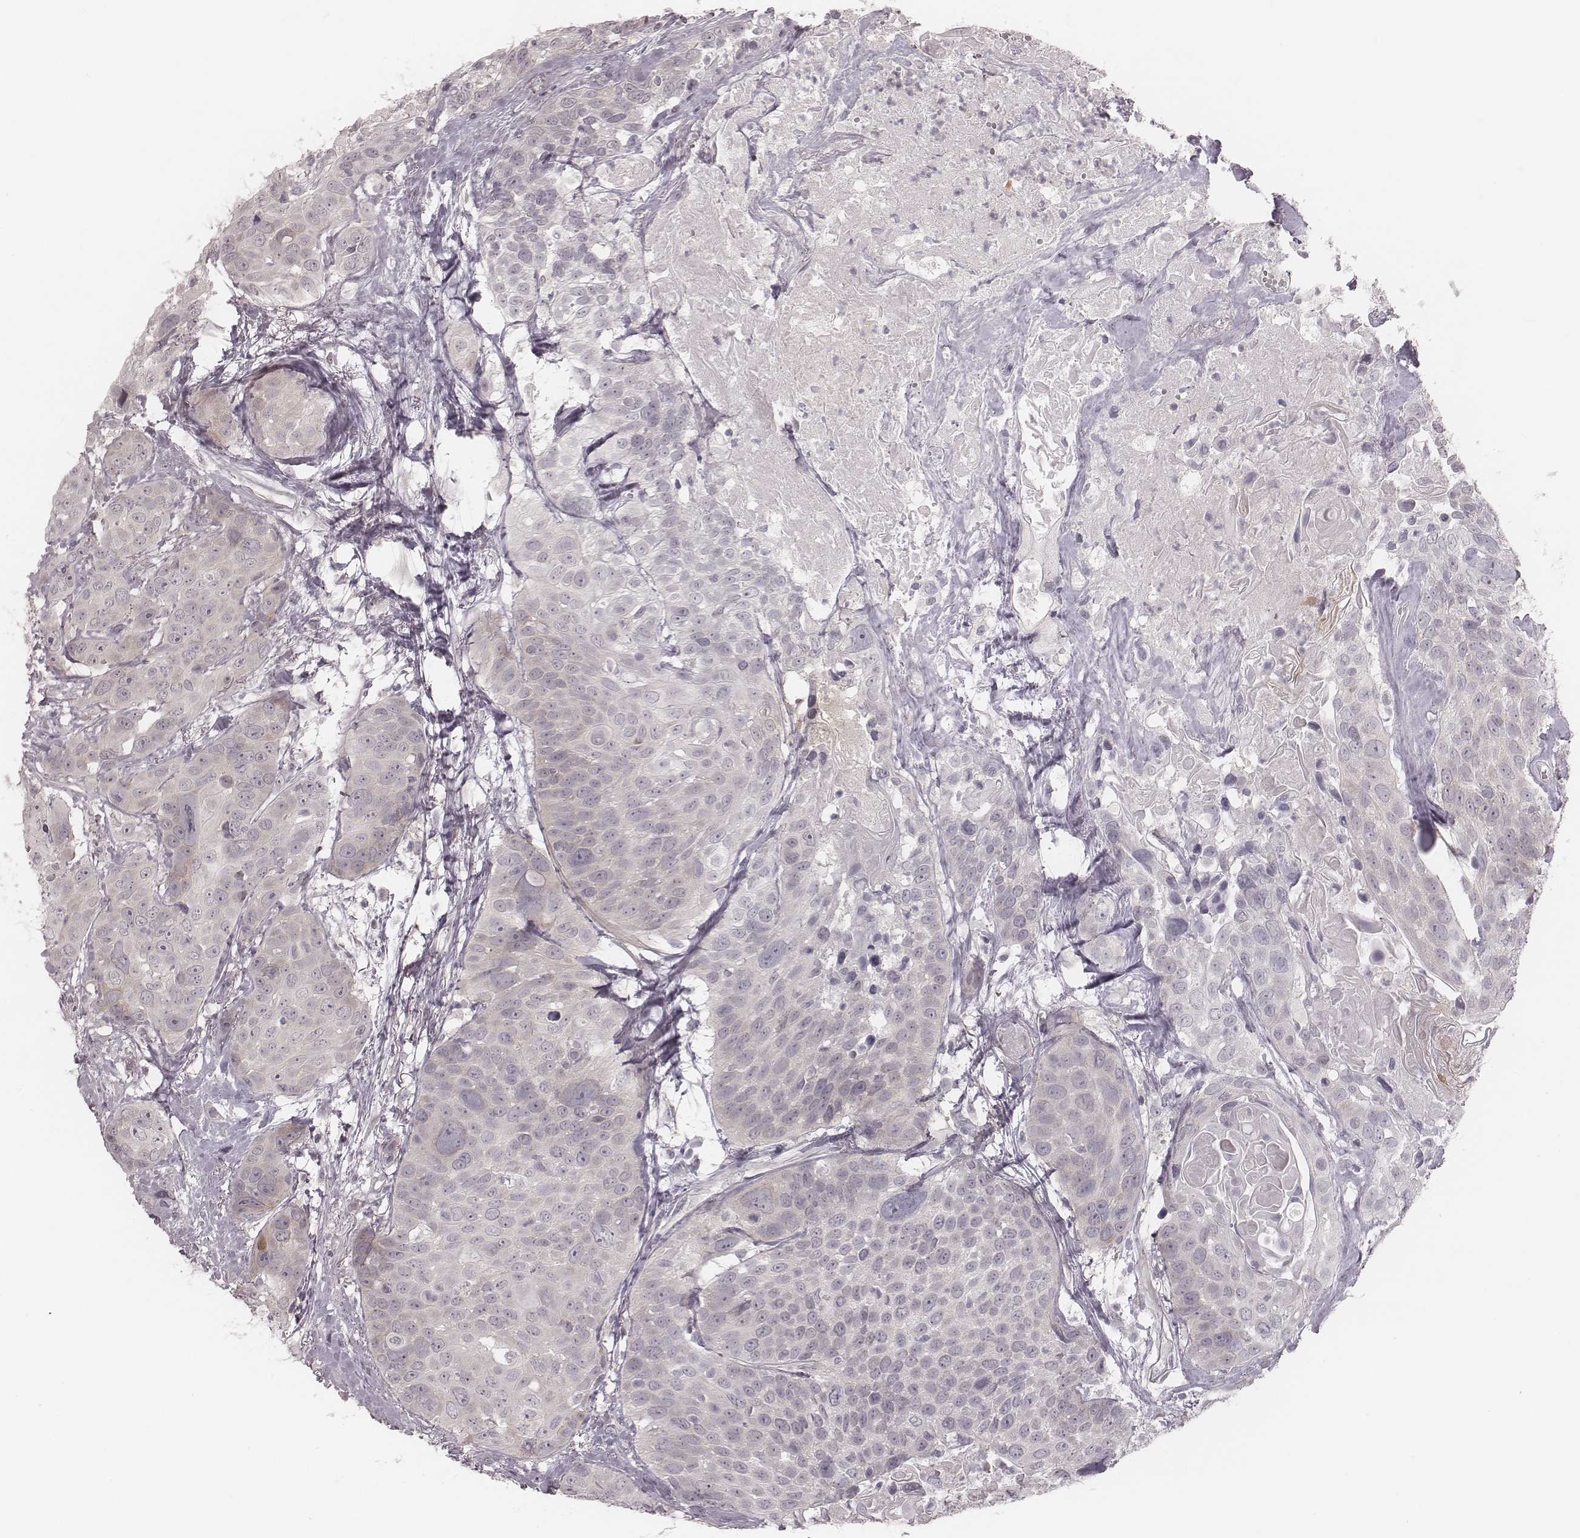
{"staining": {"intensity": "negative", "quantity": "none", "location": "none"}, "tissue": "head and neck cancer", "cell_type": "Tumor cells", "image_type": "cancer", "snomed": [{"axis": "morphology", "description": "Squamous cell carcinoma, NOS"}, {"axis": "topography", "description": "Oral tissue"}, {"axis": "topography", "description": "Head-Neck"}], "caption": "Immunohistochemistry (IHC) photomicrograph of head and neck squamous cell carcinoma stained for a protein (brown), which displays no staining in tumor cells.", "gene": "ACACB", "patient": {"sex": "male", "age": 56}}